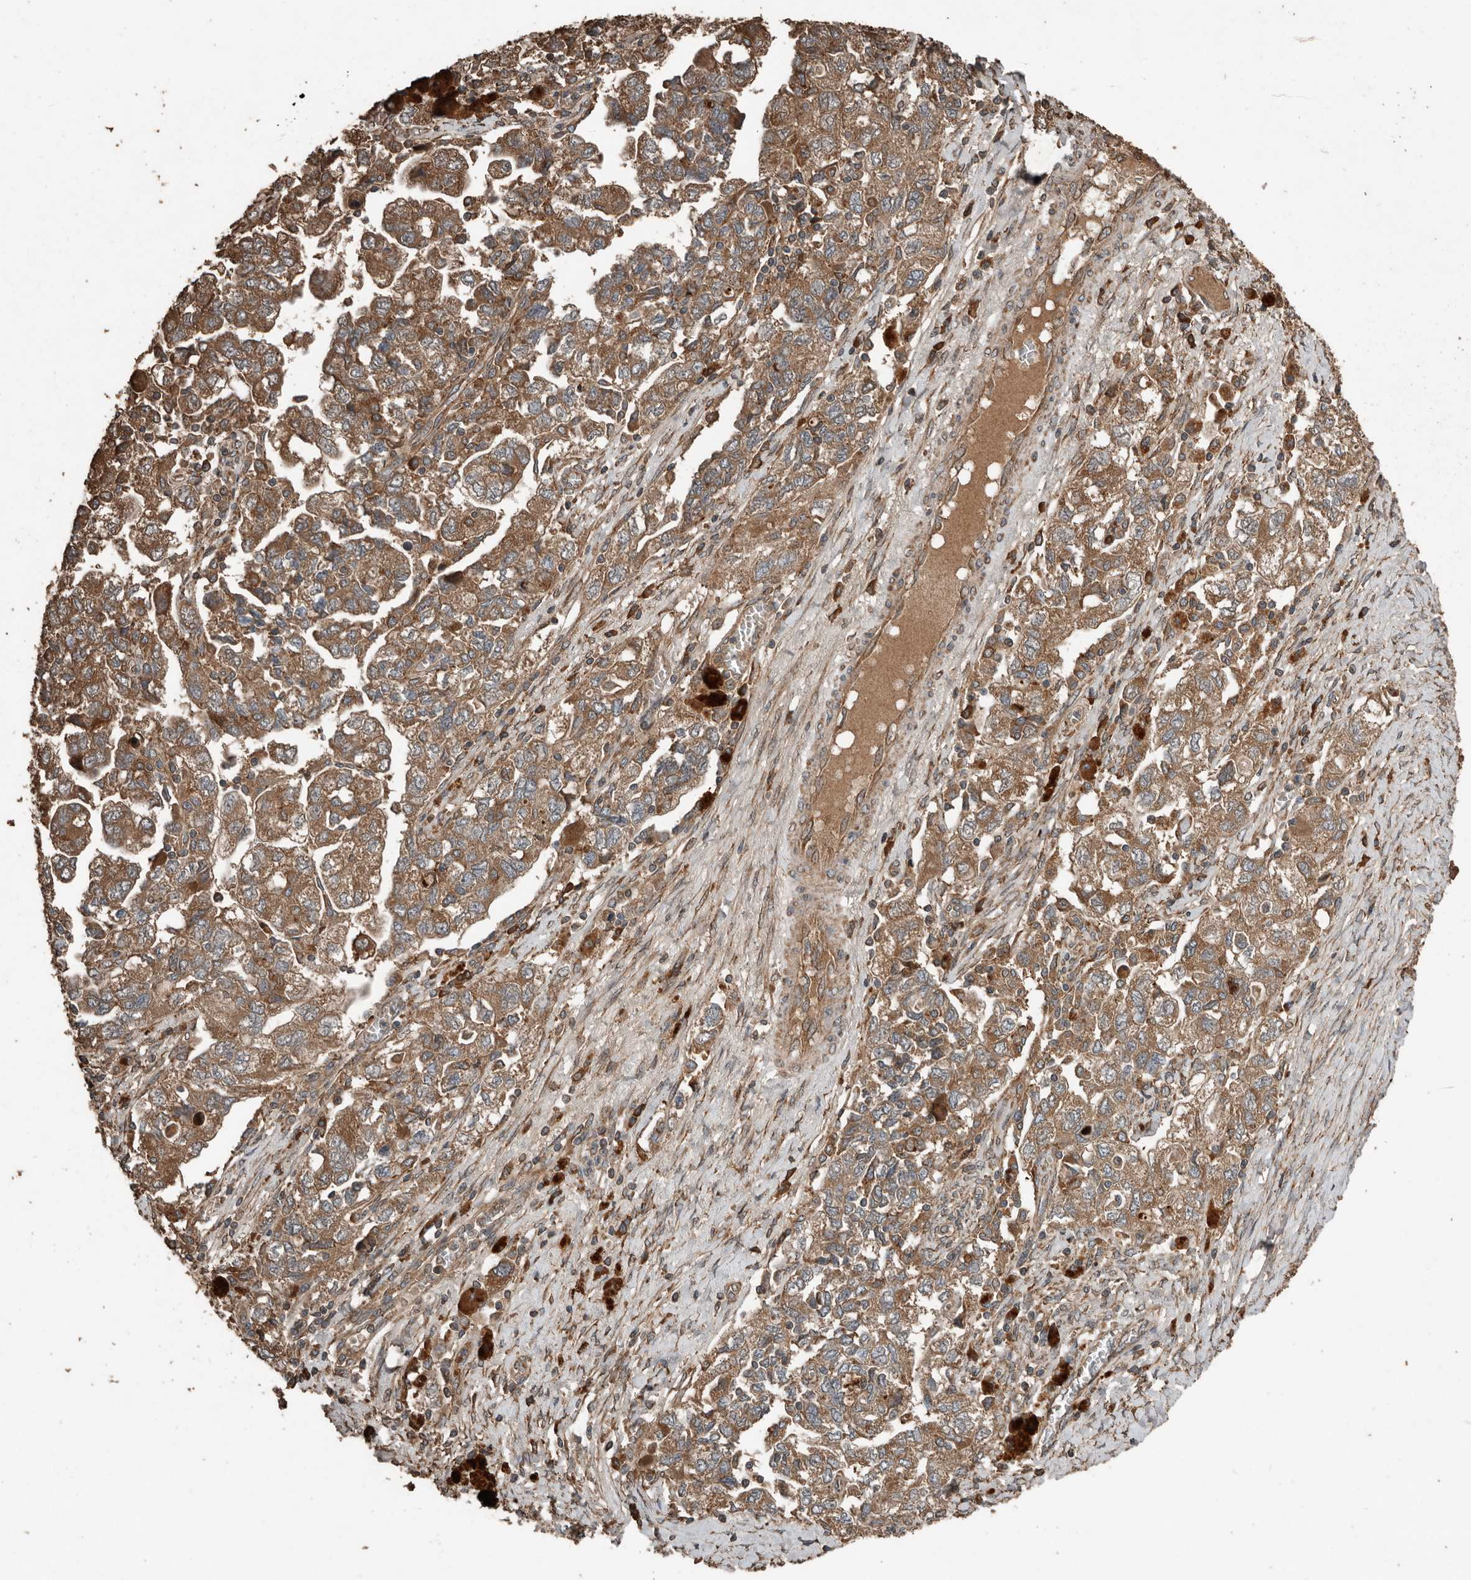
{"staining": {"intensity": "moderate", "quantity": ">75%", "location": "cytoplasmic/membranous"}, "tissue": "ovarian cancer", "cell_type": "Tumor cells", "image_type": "cancer", "snomed": [{"axis": "morphology", "description": "Carcinoma, NOS"}, {"axis": "morphology", "description": "Cystadenocarcinoma, serous, NOS"}, {"axis": "topography", "description": "Ovary"}], "caption": "An image showing moderate cytoplasmic/membranous expression in approximately >75% of tumor cells in ovarian serous cystadenocarcinoma, as visualized by brown immunohistochemical staining.", "gene": "RNF207", "patient": {"sex": "female", "age": 69}}